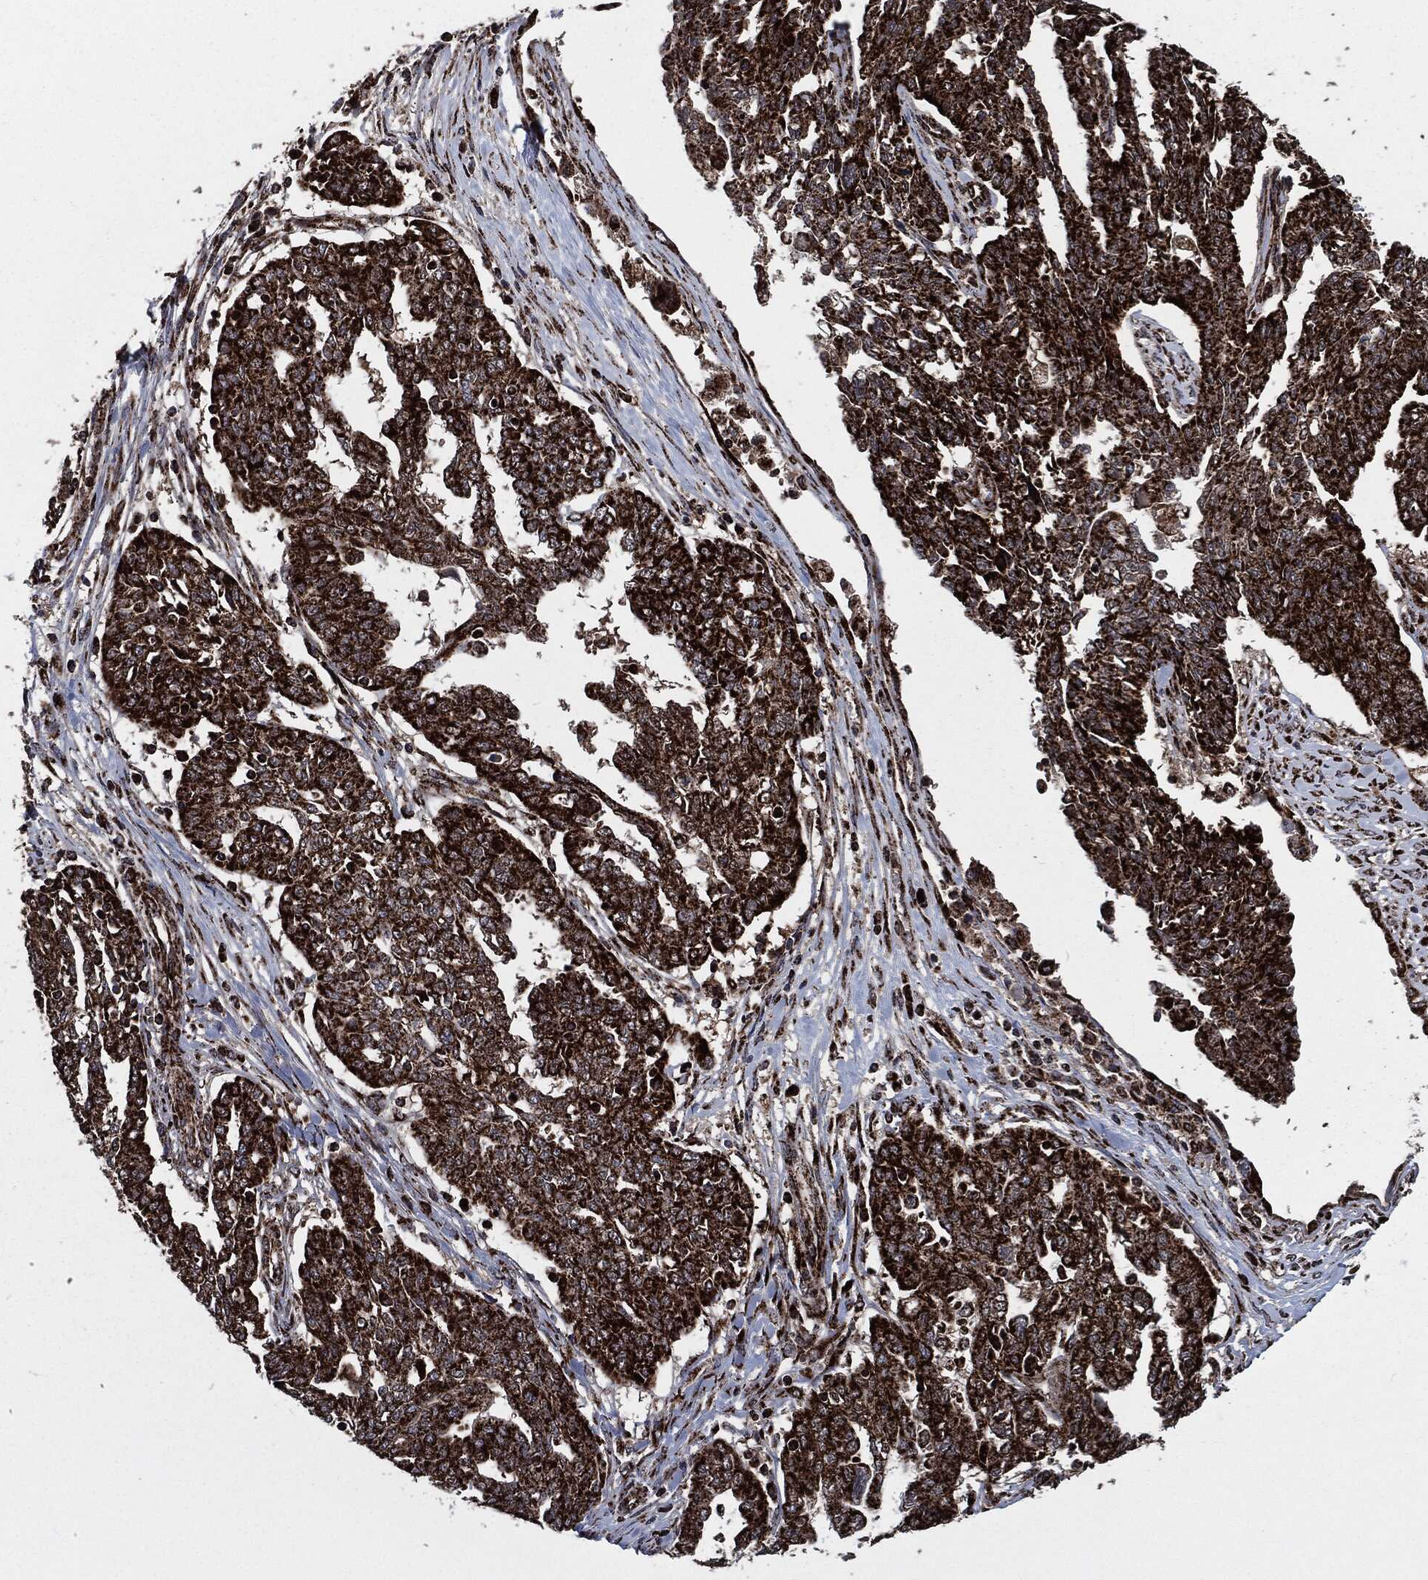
{"staining": {"intensity": "strong", "quantity": ">75%", "location": "cytoplasmic/membranous"}, "tissue": "ovarian cancer", "cell_type": "Tumor cells", "image_type": "cancer", "snomed": [{"axis": "morphology", "description": "Cystadenocarcinoma, serous, NOS"}, {"axis": "topography", "description": "Ovary"}], "caption": "IHC staining of ovarian cancer (serous cystadenocarcinoma), which demonstrates high levels of strong cytoplasmic/membranous expression in approximately >75% of tumor cells indicating strong cytoplasmic/membranous protein staining. The staining was performed using DAB (brown) for protein detection and nuclei were counterstained in hematoxylin (blue).", "gene": "FH", "patient": {"sex": "female", "age": 67}}